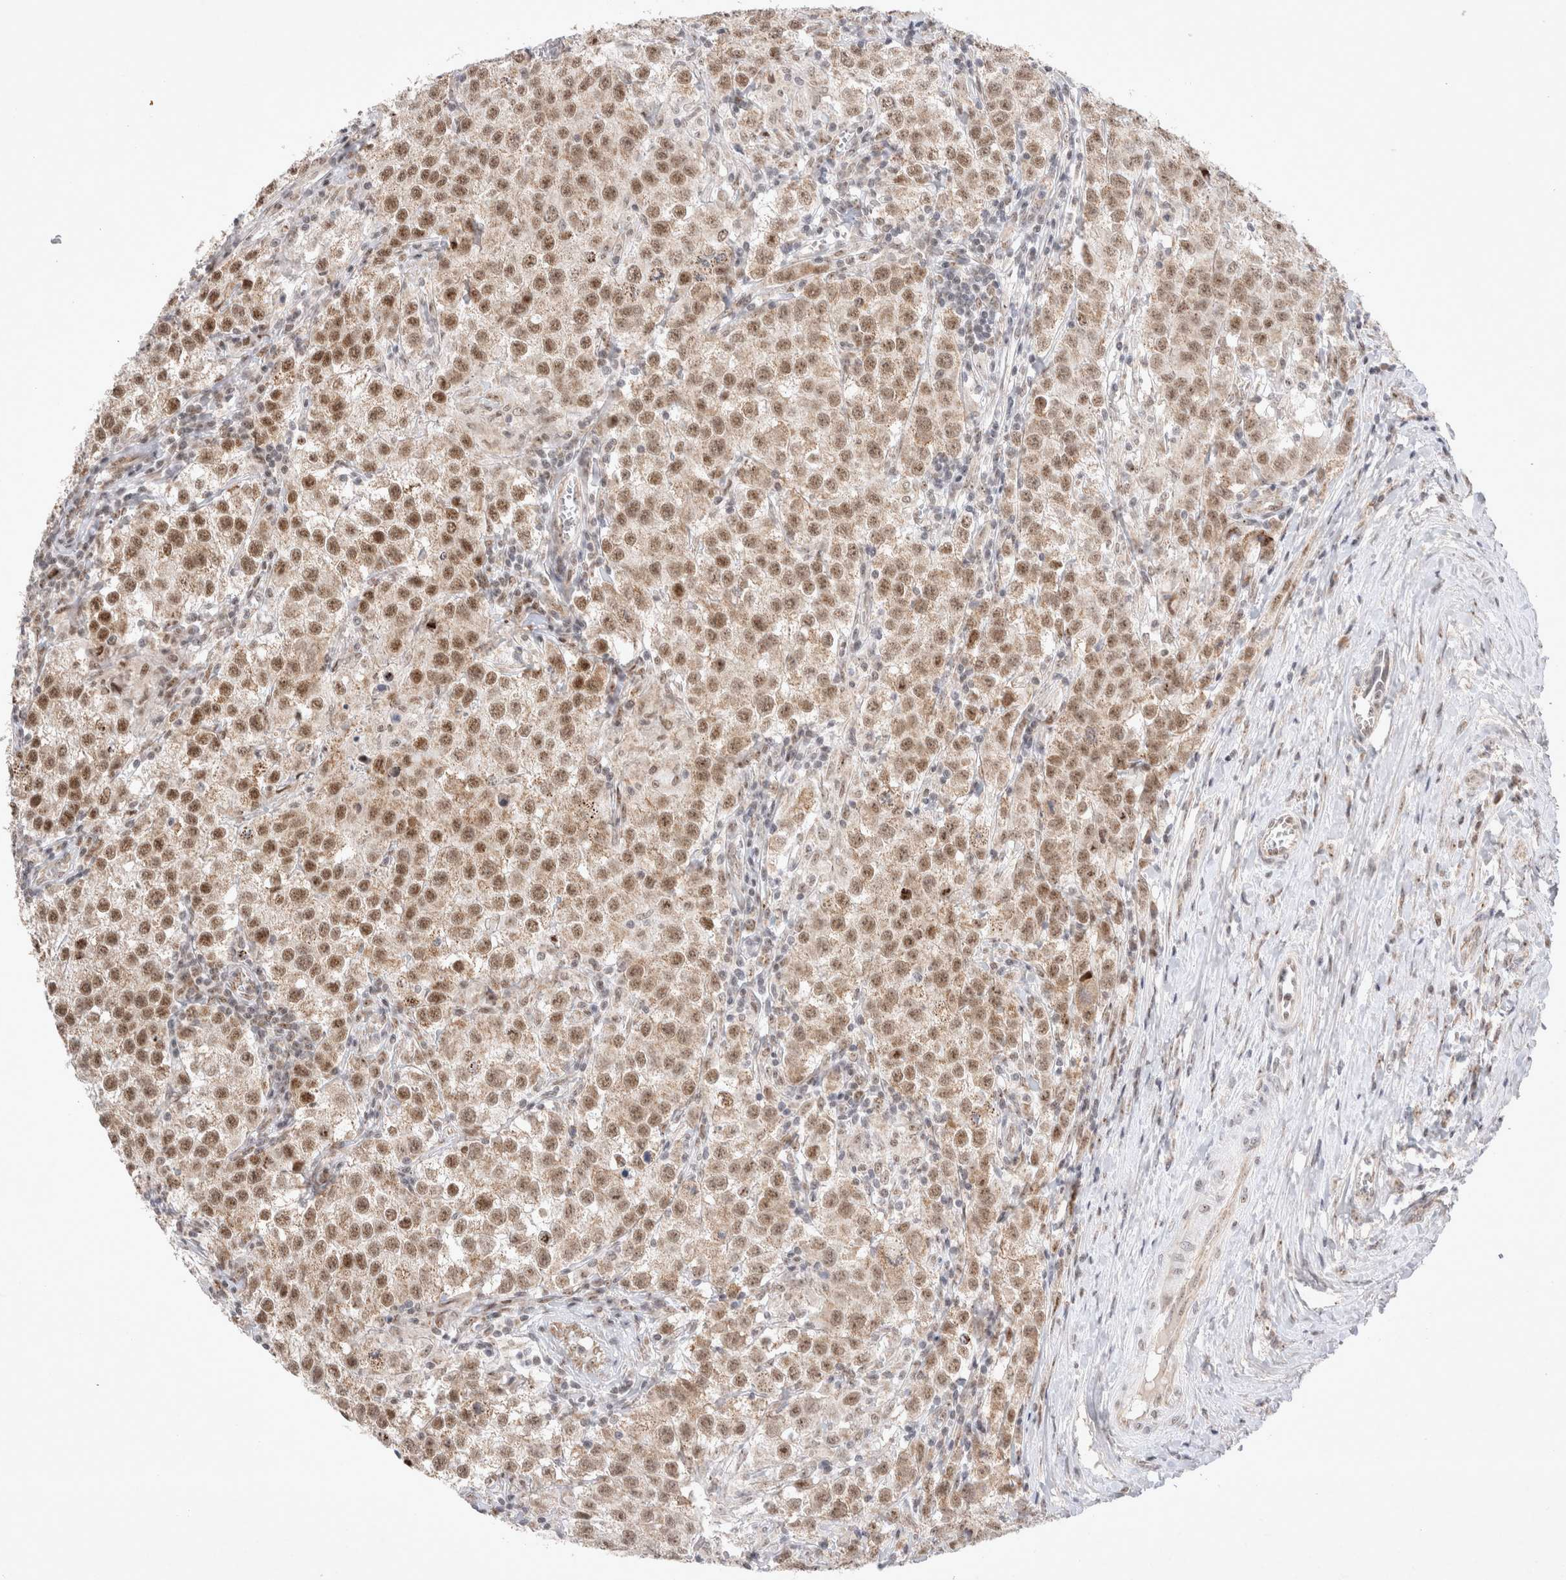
{"staining": {"intensity": "moderate", "quantity": ">75%", "location": "cytoplasmic/membranous,nuclear"}, "tissue": "testis cancer", "cell_type": "Tumor cells", "image_type": "cancer", "snomed": [{"axis": "morphology", "description": "Seminoma, NOS"}, {"axis": "morphology", "description": "Carcinoma, Embryonal, NOS"}, {"axis": "topography", "description": "Testis"}], "caption": "Brown immunohistochemical staining in human seminoma (testis) shows moderate cytoplasmic/membranous and nuclear expression in about >75% of tumor cells. (DAB (3,3'-diaminobenzidine) IHC with brightfield microscopy, high magnification).", "gene": "MRPL37", "patient": {"sex": "male", "age": 43}}